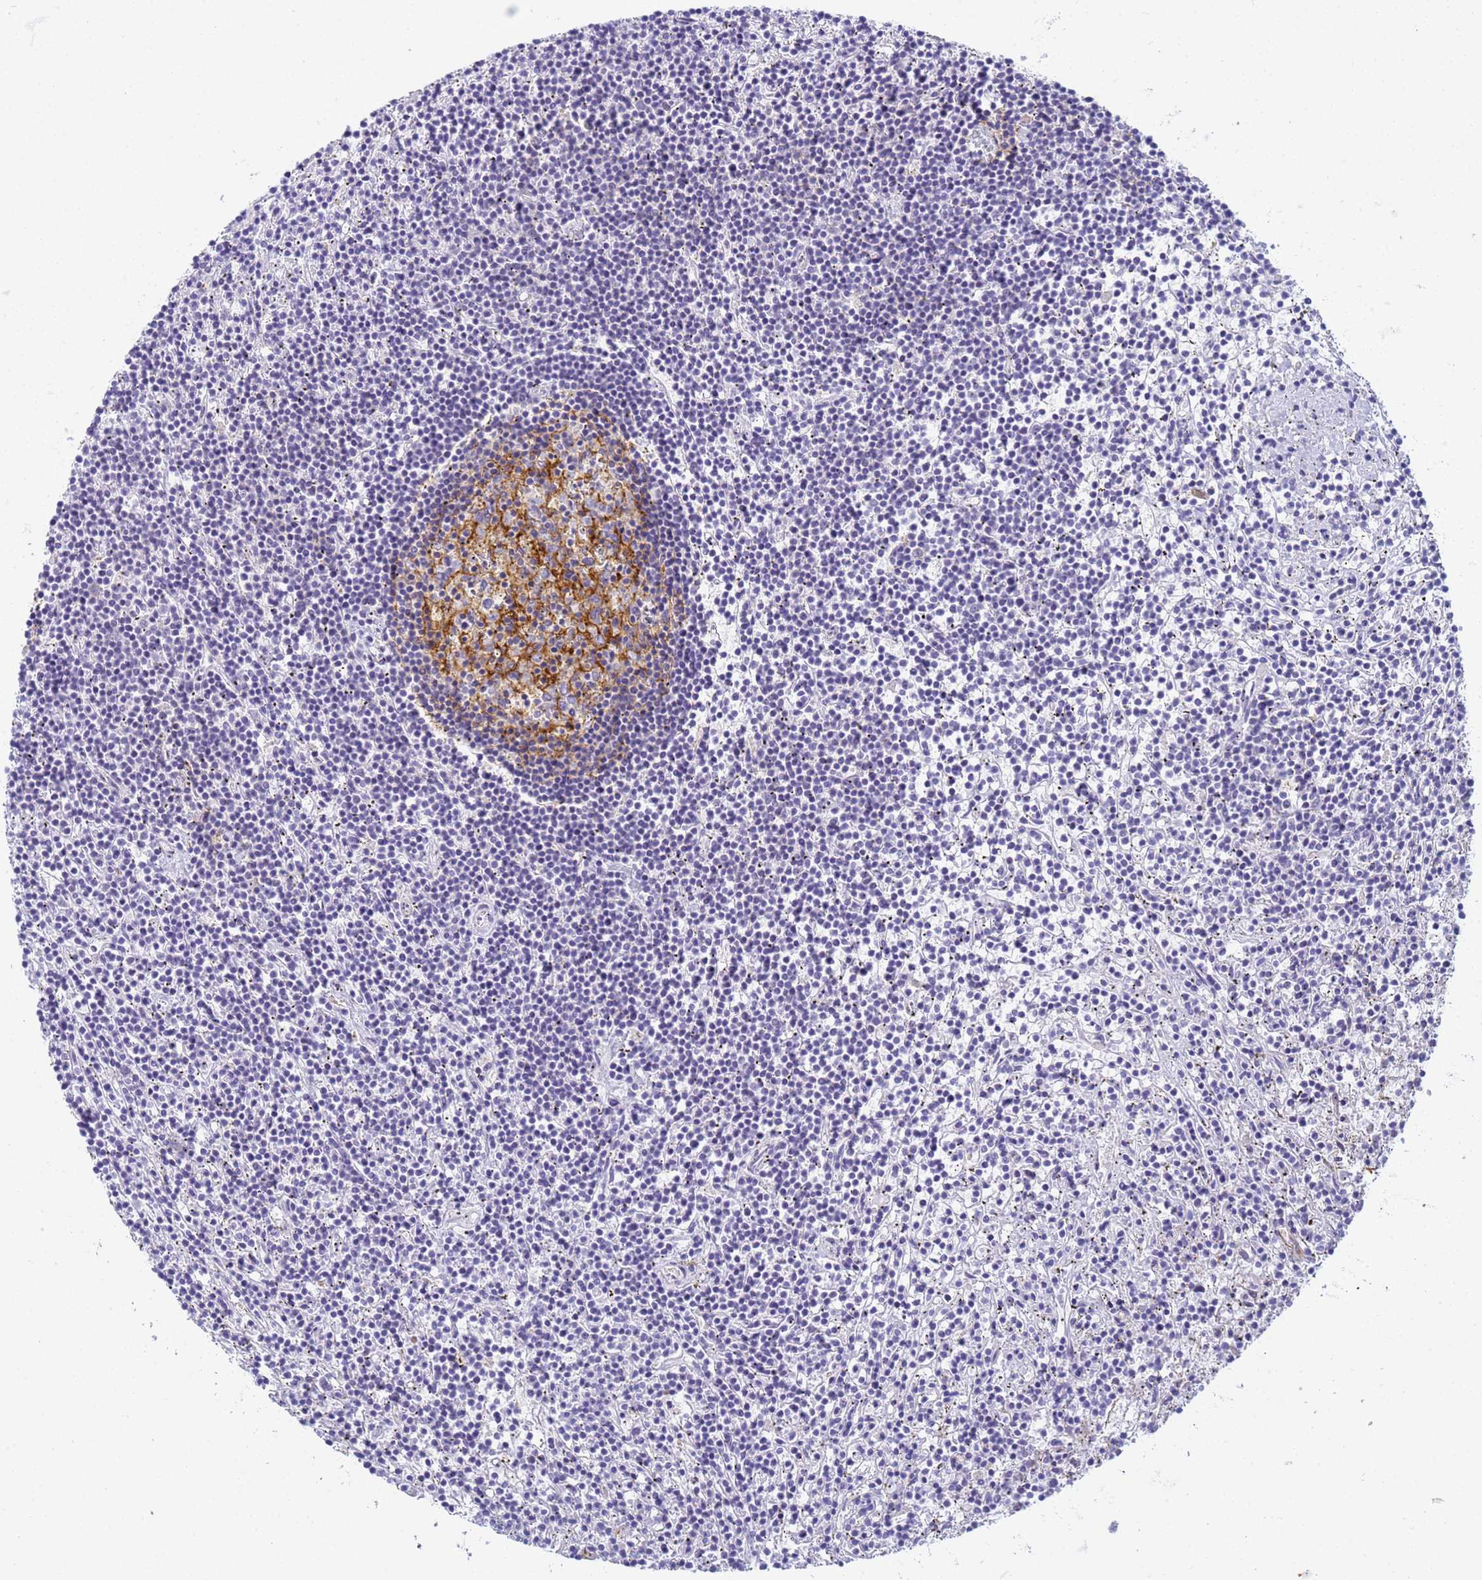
{"staining": {"intensity": "negative", "quantity": "none", "location": "none"}, "tissue": "lymphoma", "cell_type": "Tumor cells", "image_type": "cancer", "snomed": [{"axis": "morphology", "description": "Malignant lymphoma, non-Hodgkin's type, Low grade"}, {"axis": "topography", "description": "Spleen"}], "caption": "Immunohistochemistry (IHC) image of human low-grade malignant lymphoma, non-Hodgkin's type stained for a protein (brown), which demonstrates no staining in tumor cells.", "gene": "CR1", "patient": {"sex": "male", "age": 76}}